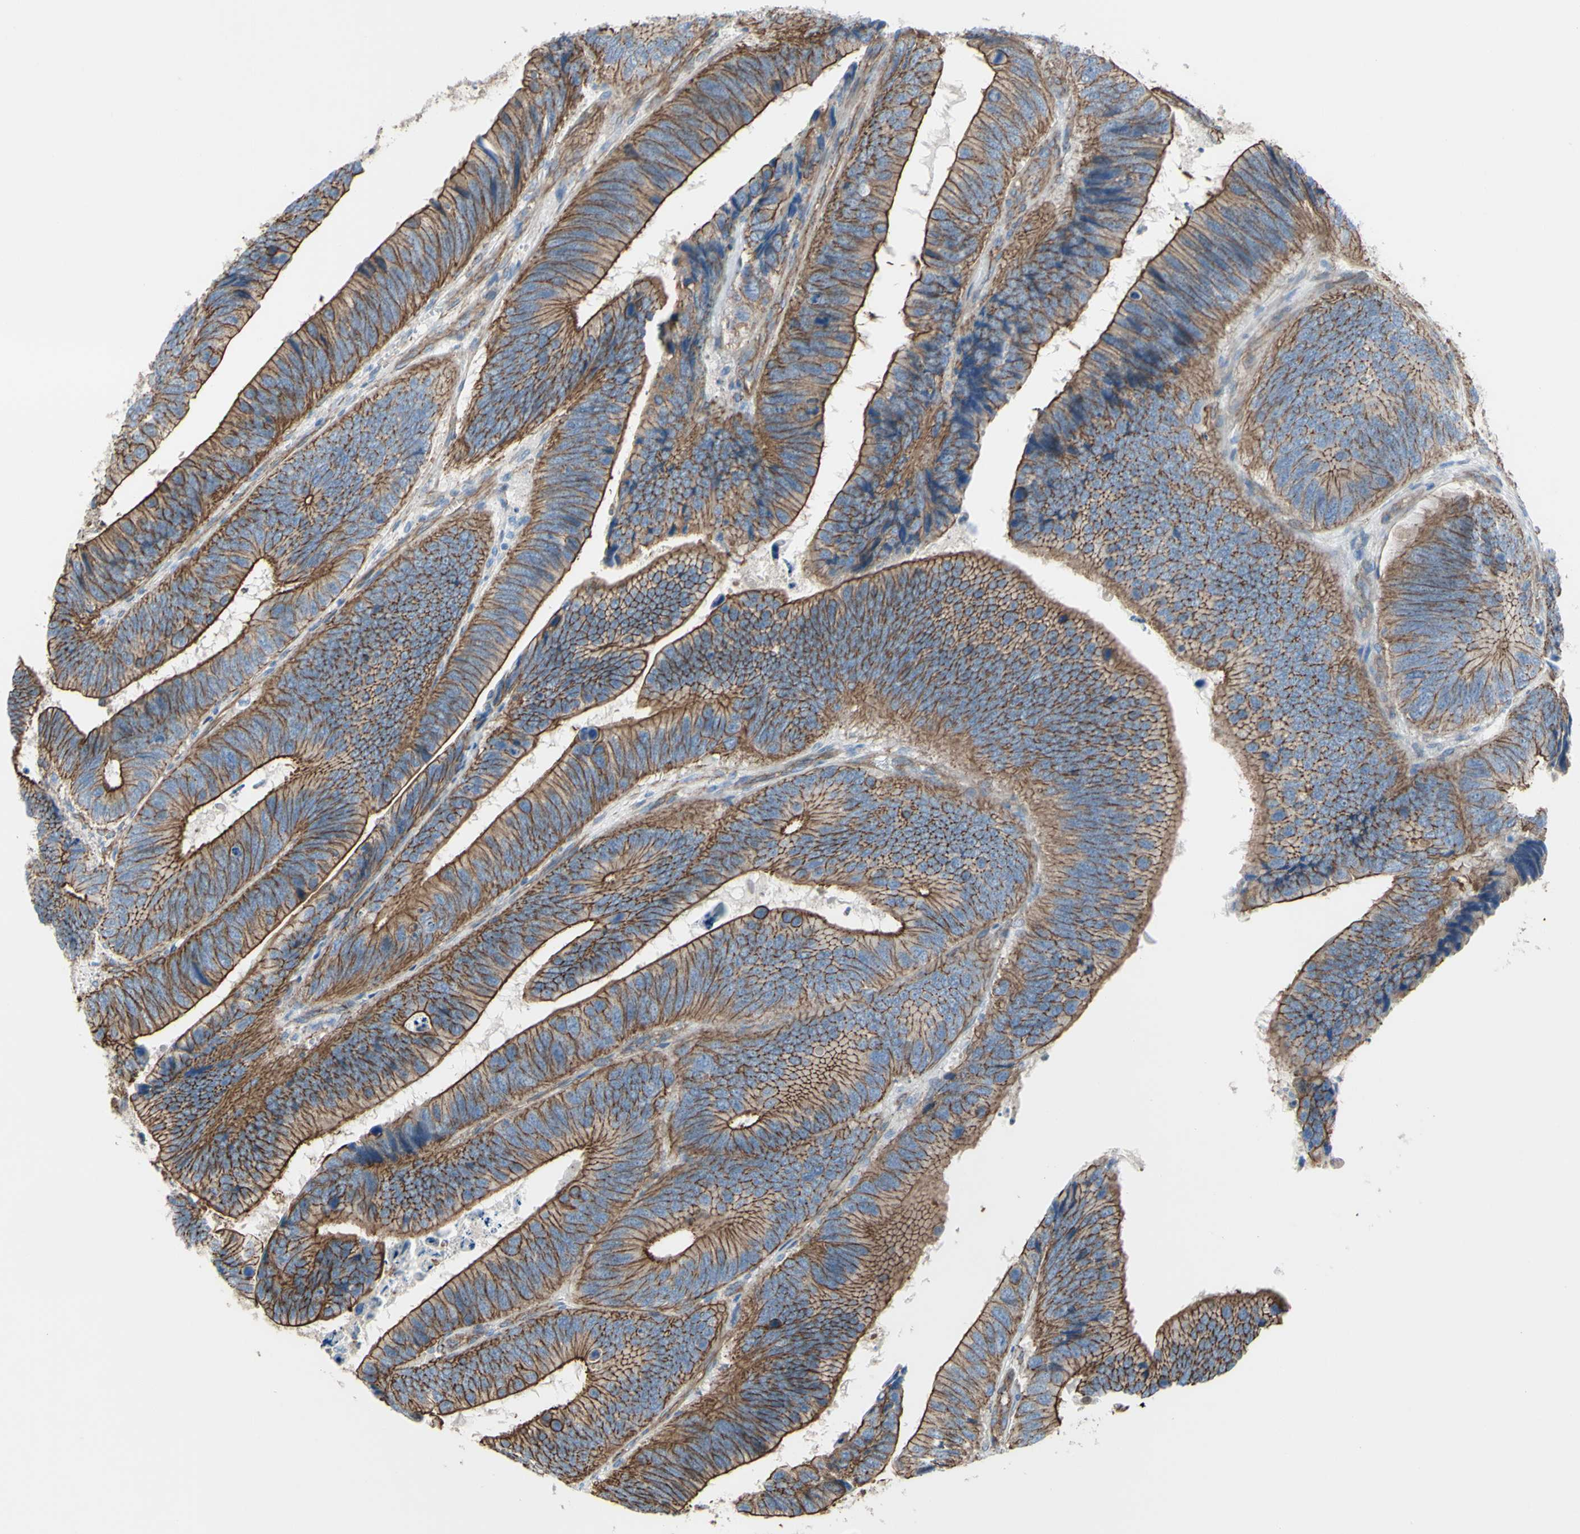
{"staining": {"intensity": "strong", "quantity": ">75%", "location": "cytoplasmic/membranous"}, "tissue": "colorectal cancer", "cell_type": "Tumor cells", "image_type": "cancer", "snomed": [{"axis": "morphology", "description": "Adenocarcinoma, NOS"}, {"axis": "topography", "description": "Colon"}], "caption": "This micrograph demonstrates immunohistochemistry (IHC) staining of human colorectal cancer (adenocarcinoma), with high strong cytoplasmic/membranous staining in about >75% of tumor cells.", "gene": "TPBG", "patient": {"sex": "male", "age": 72}}